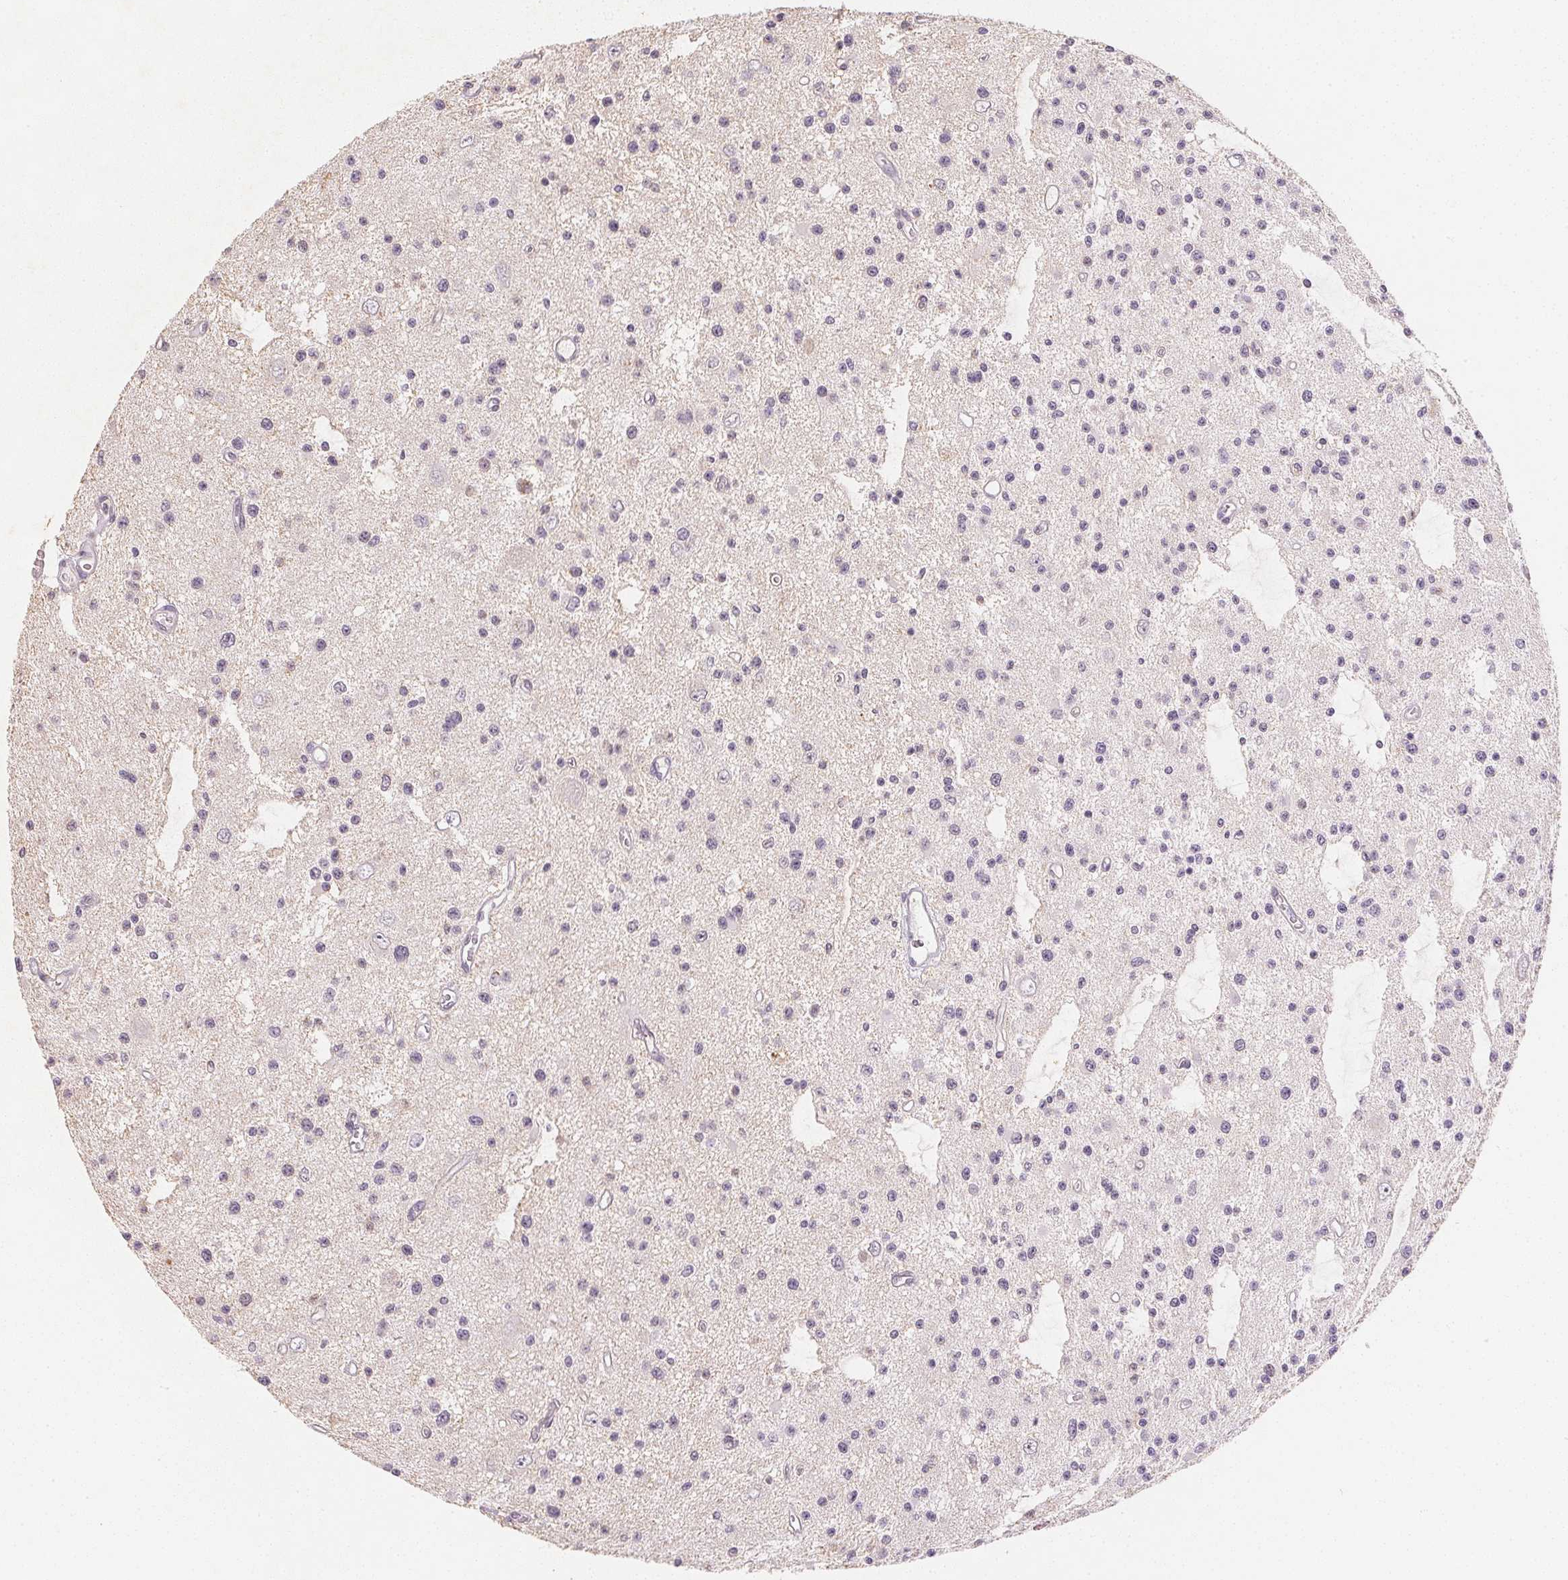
{"staining": {"intensity": "negative", "quantity": "none", "location": "none"}, "tissue": "glioma", "cell_type": "Tumor cells", "image_type": "cancer", "snomed": [{"axis": "morphology", "description": "Glioma, malignant, Low grade"}, {"axis": "topography", "description": "Brain"}], "caption": "Tumor cells show no significant expression in glioma. Nuclei are stained in blue.", "gene": "SMTN", "patient": {"sex": "male", "age": 43}}